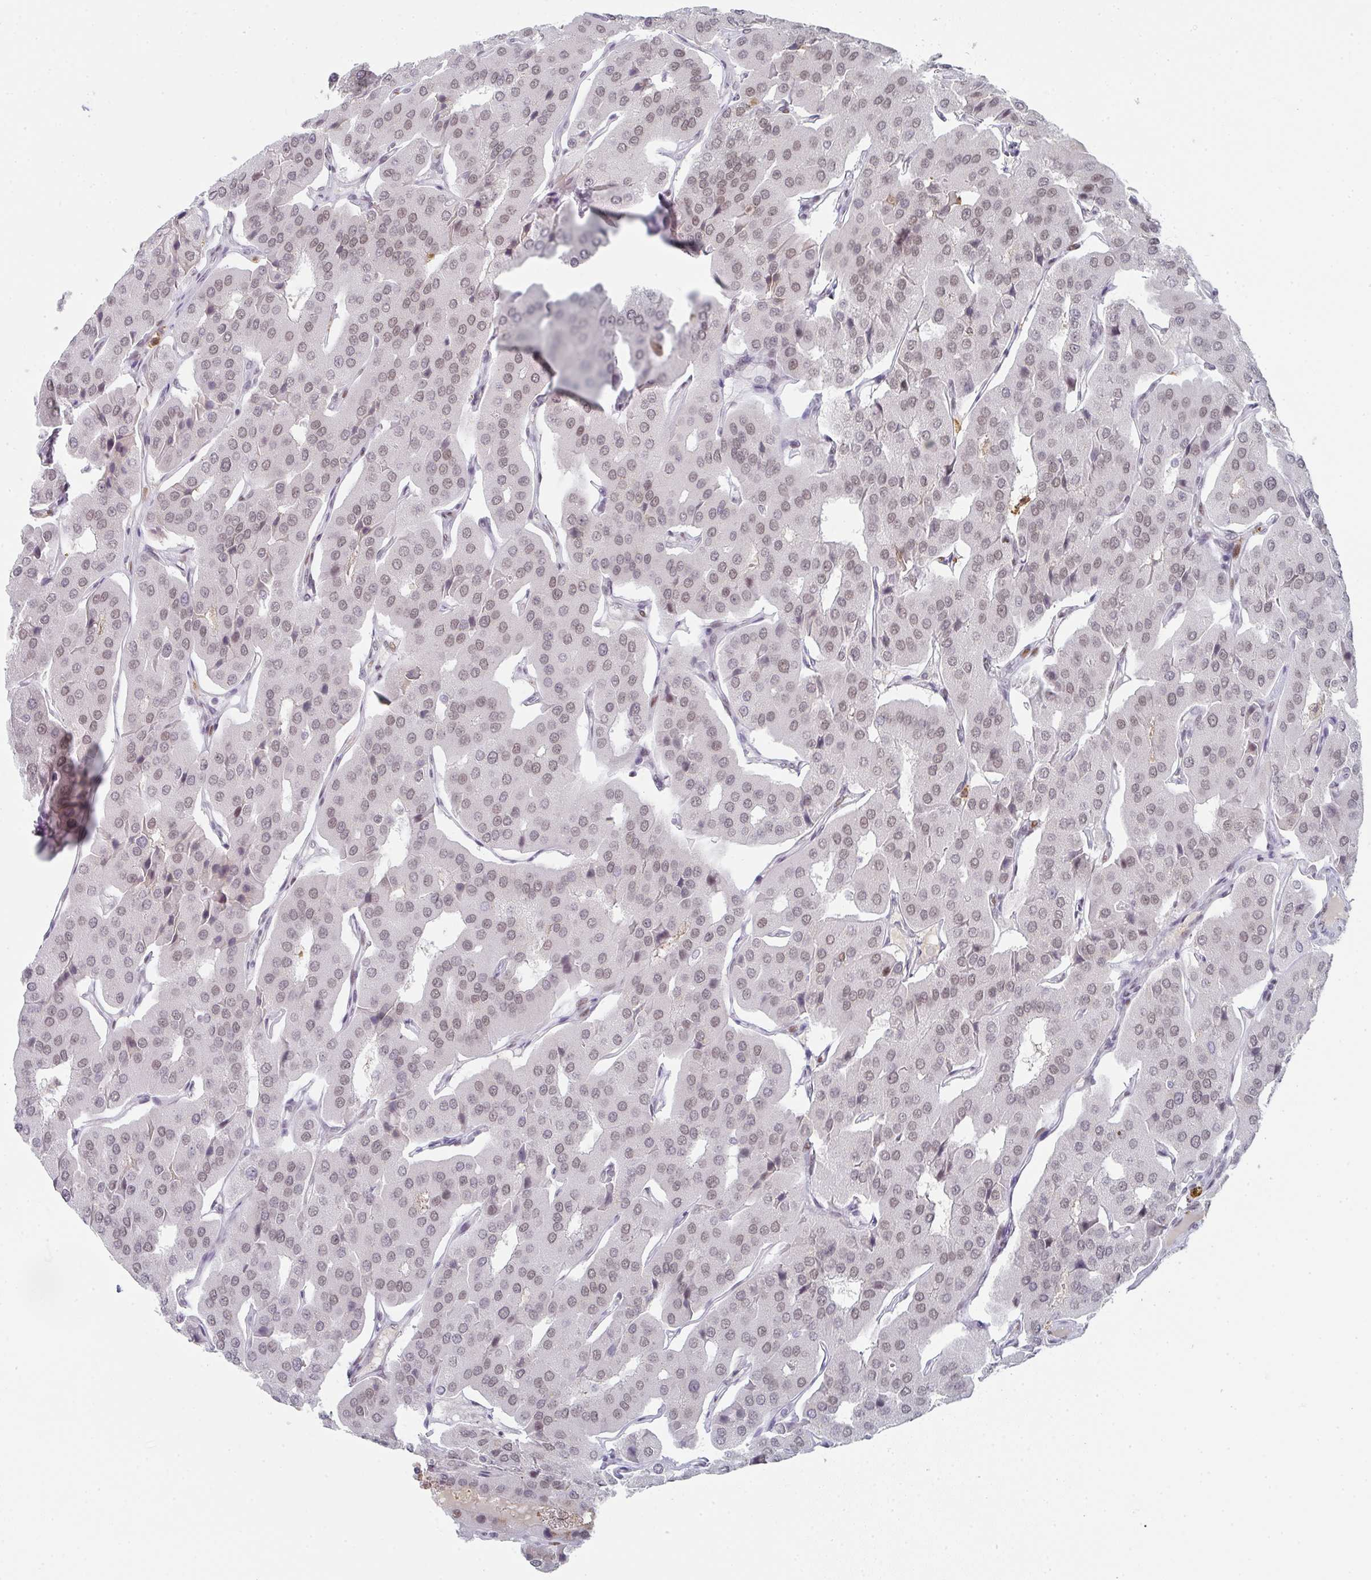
{"staining": {"intensity": "weak", "quantity": ">75%", "location": "nuclear"}, "tissue": "parathyroid gland", "cell_type": "Glandular cells", "image_type": "normal", "snomed": [{"axis": "morphology", "description": "Normal tissue, NOS"}, {"axis": "morphology", "description": "Adenoma, NOS"}, {"axis": "topography", "description": "Parathyroid gland"}], "caption": "Protein expression analysis of unremarkable parathyroid gland shows weak nuclear positivity in approximately >75% of glandular cells.", "gene": "LIN54", "patient": {"sex": "female", "age": 86}}